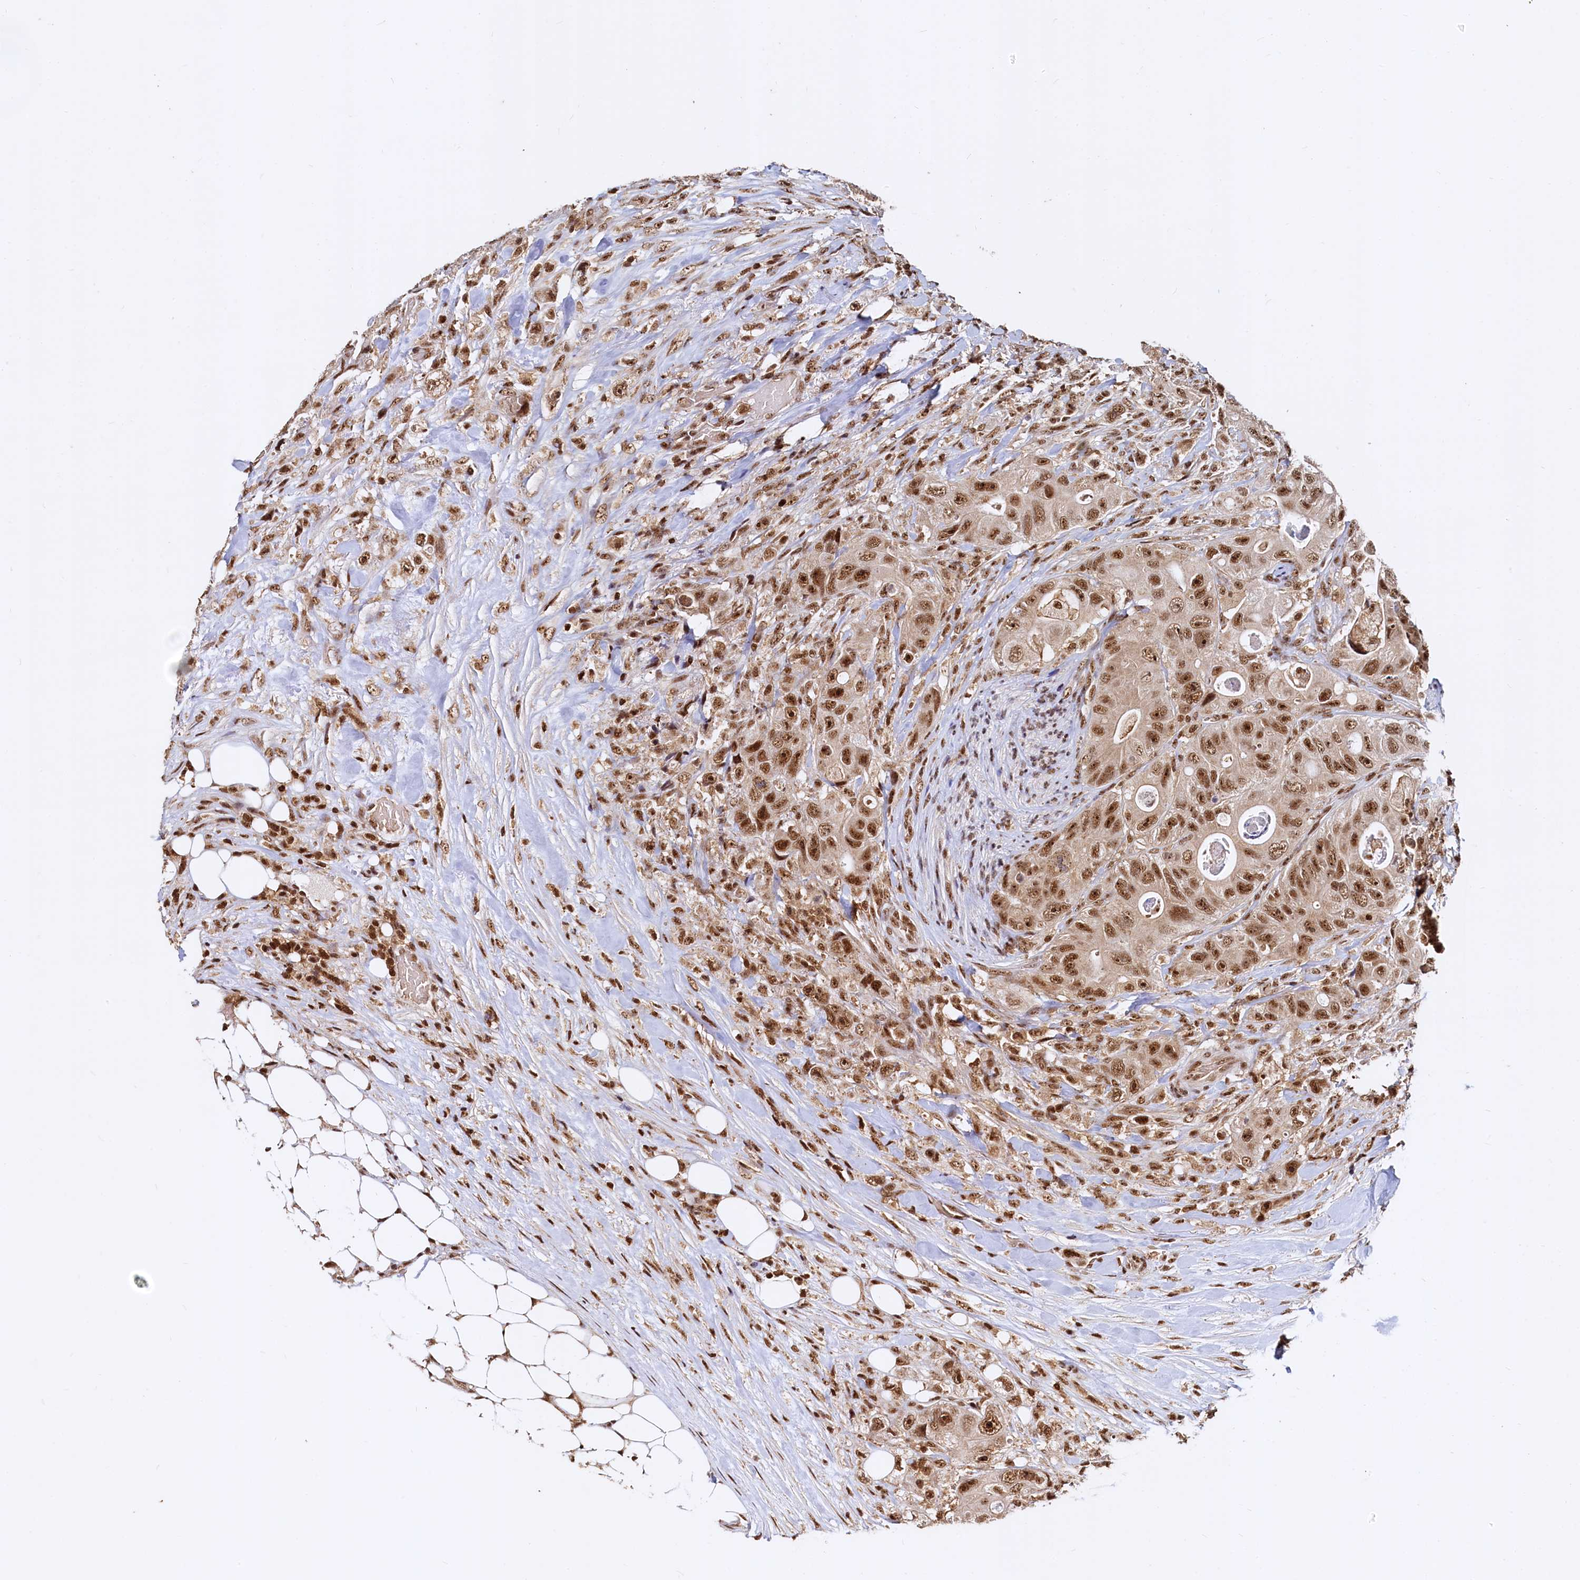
{"staining": {"intensity": "strong", "quantity": ">75%", "location": "cytoplasmic/membranous,nuclear"}, "tissue": "colorectal cancer", "cell_type": "Tumor cells", "image_type": "cancer", "snomed": [{"axis": "morphology", "description": "Adenocarcinoma, NOS"}, {"axis": "topography", "description": "Colon"}], "caption": "Immunohistochemistry of colorectal cancer shows high levels of strong cytoplasmic/membranous and nuclear expression in about >75% of tumor cells.", "gene": "RSRC2", "patient": {"sex": "female", "age": 46}}